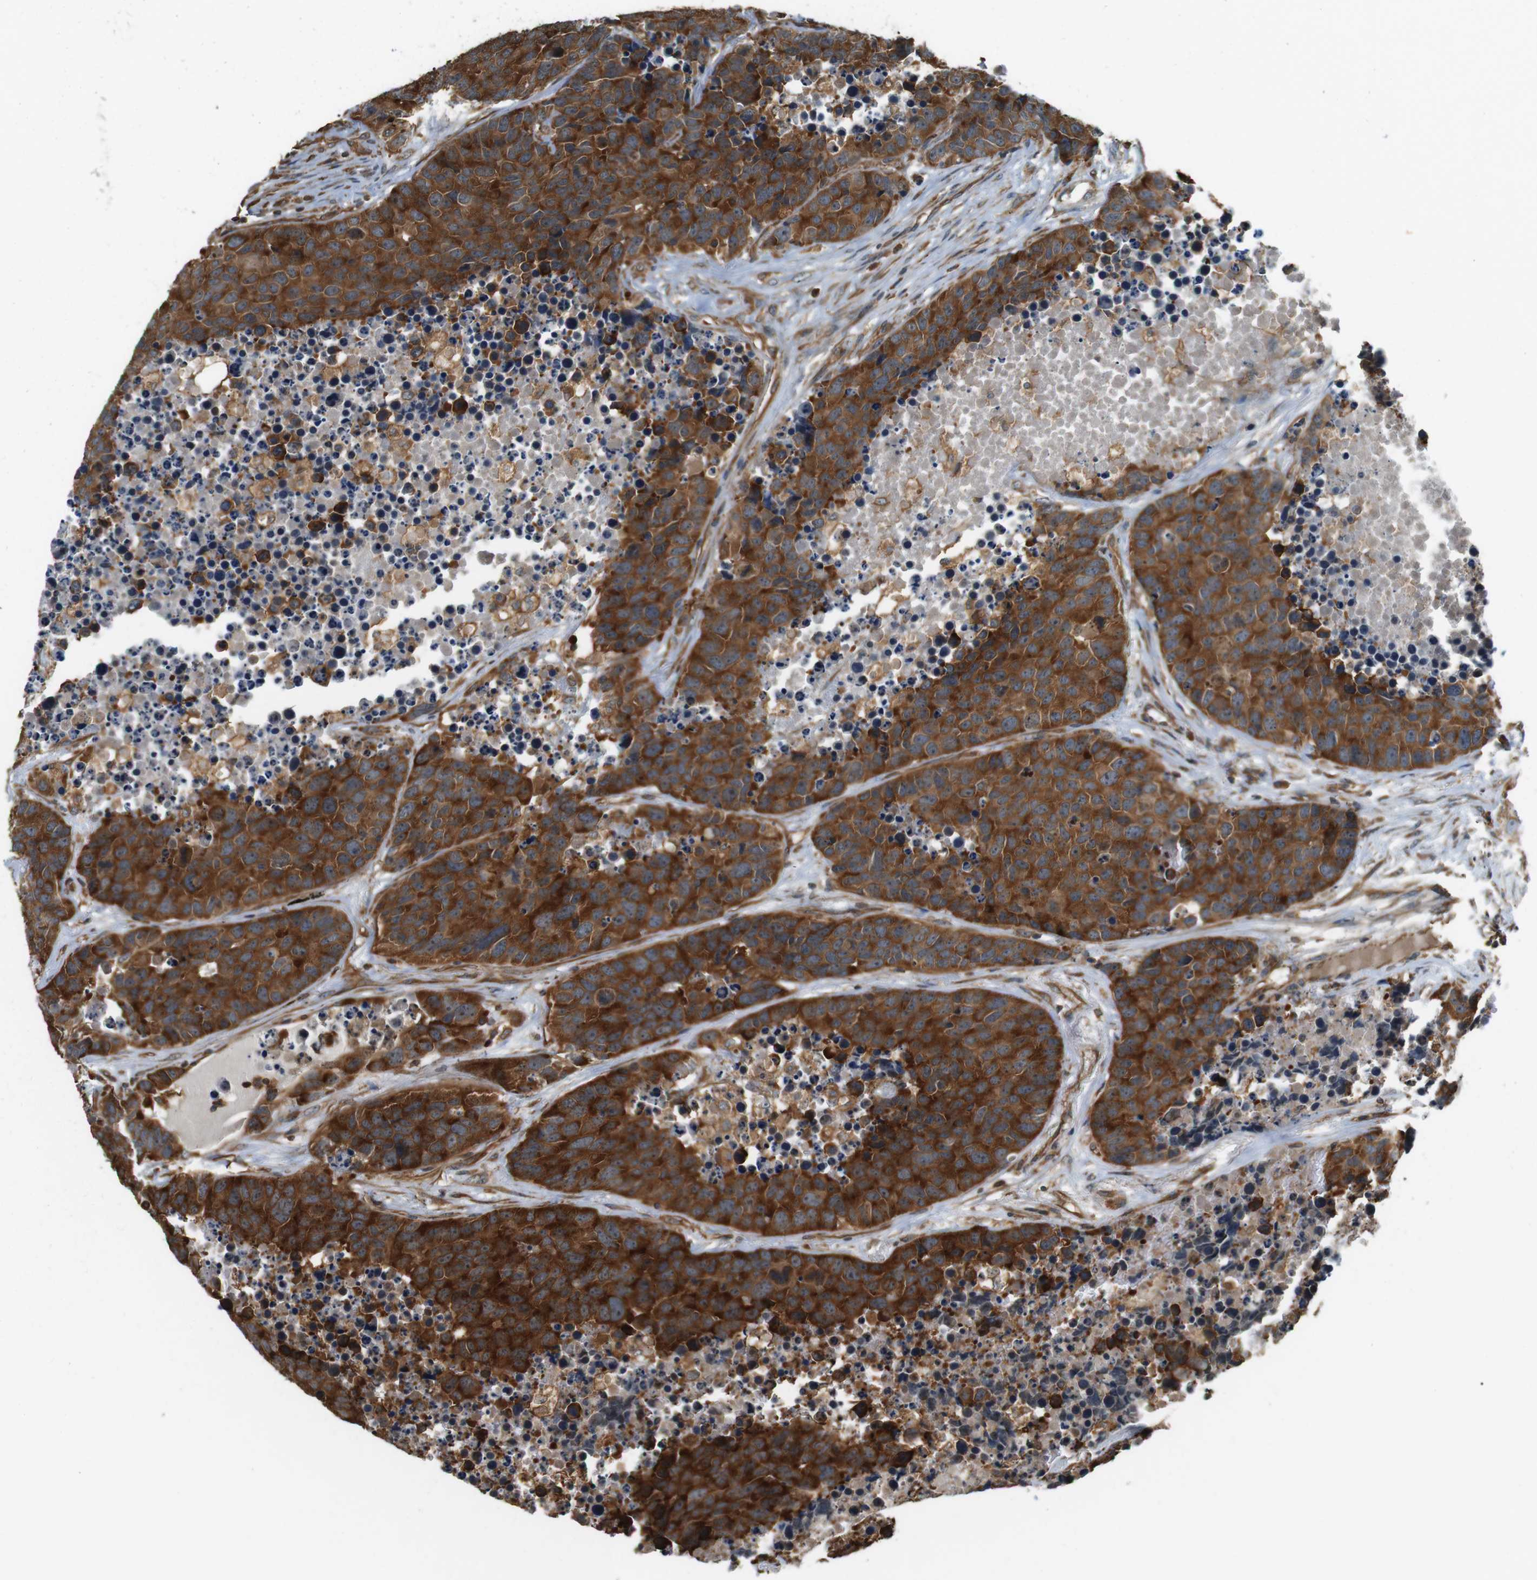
{"staining": {"intensity": "strong", "quantity": ">75%", "location": "cytoplasmic/membranous"}, "tissue": "carcinoid", "cell_type": "Tumor cells", "image_type": "cancer", "snomed": [{"axis": "morphology", "description": "Carcinoid, malignant, NOS"}, {"axis": "topography", "description": "Lung"}], "caption": "A high amount of strong cytoplasmic/membranous expression is appreciated in approximately >75% of tumor cells in carcinoid tissue.", "gene": "PA2G4", "patient": {"sex": "male", "age": 60}}